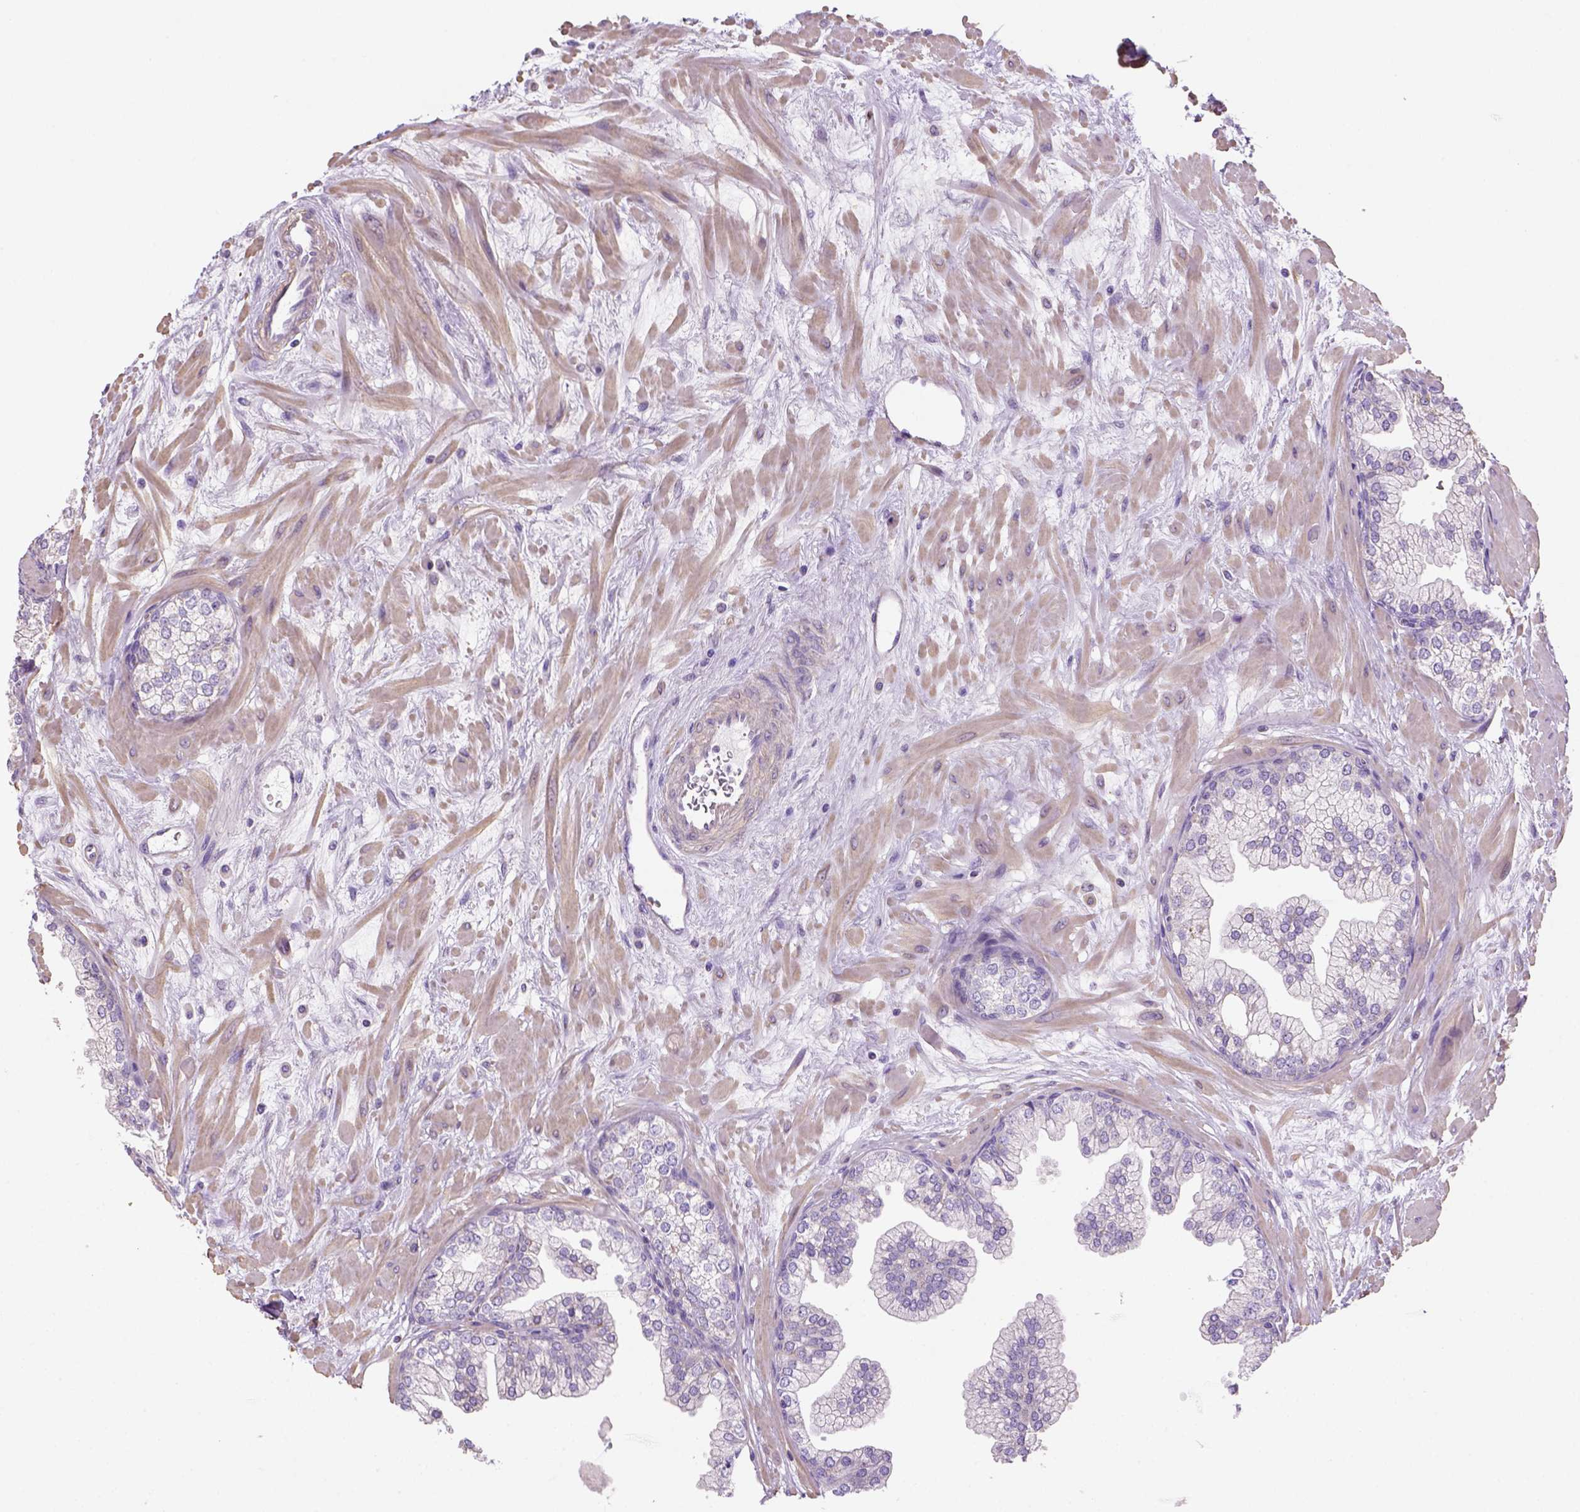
{"staining": {"intensity": "negative", "quantity": "none", "location": "none"}, "tissue": "prostate", "cell_type": "Glandular cells", "image_type": "normal", "snomed": [{"axis": "morphology", "description": "Normal tissue, NOS"}, {"axis": "topography", "description": "Prostate"}, {"axis": "topography", "description": "Peripheral nerve tissue"}], "caption": "Histopathology image shows no protein expression in glandular cells of unremarkable prostate.", "gene": "HTRA1", "patient": {"sex": "male", "age": 61}}